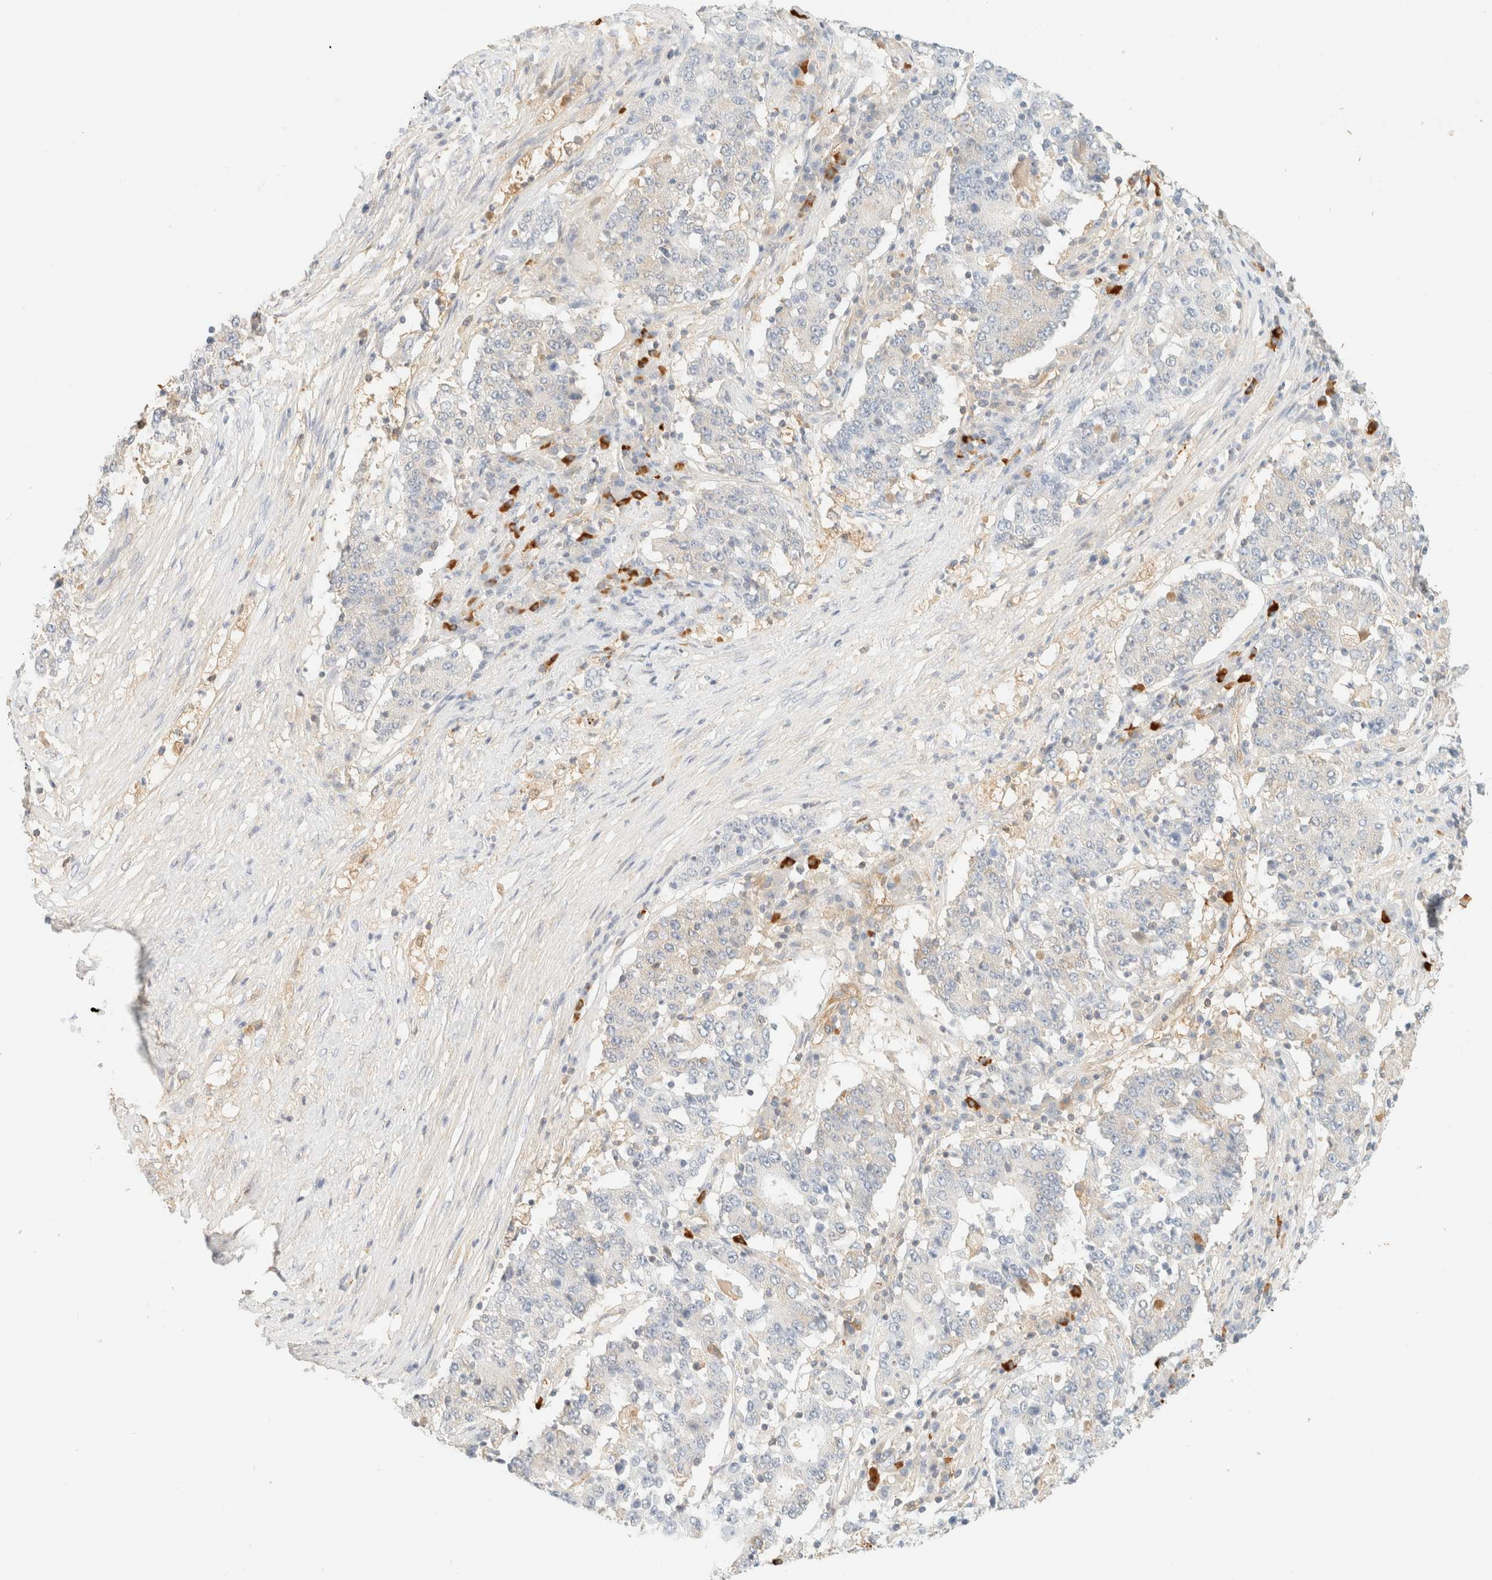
{"staining": {"intensity": "weak", "quantity": "<25%", "location": "cytoplasmic/membranous"}, "tissue": "stomach cancer", "cell_type": "Tumor cells", "image_type": "cancer", "snomed": [{"axis": "morphology", "description": "Adenocarcinoma, NOS"}, {"axis": "topography", "description": "Stomach"}], "caption": "Human stomach adenocarcinoma stained for a protein using IHC exhibits no staining in tumor cells.", "gene": "FHOD1", "patient": {"sex": "male", "age": 59}}